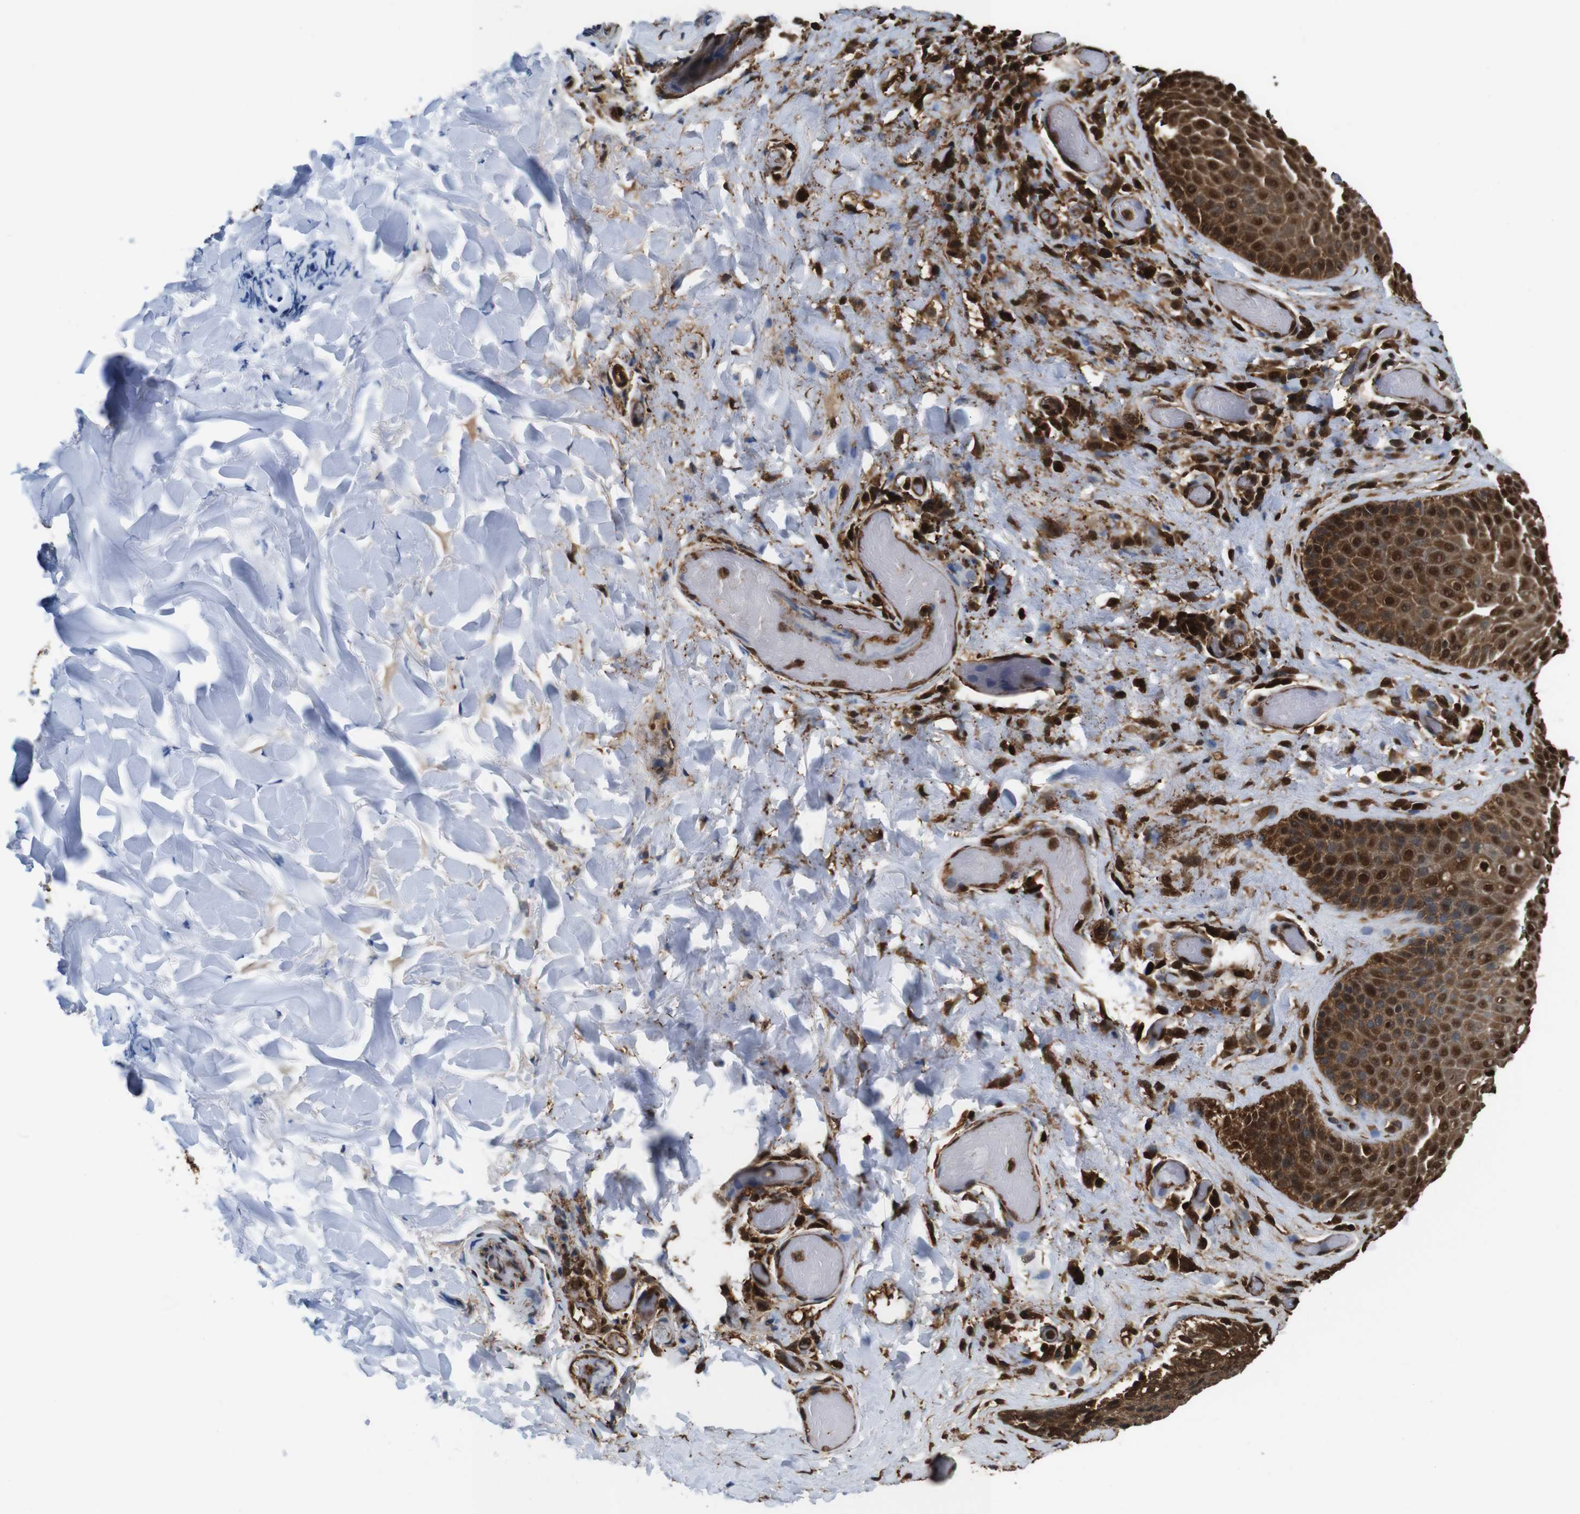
{"staining": {"intensity": "strong", "quantity": ">75%", "location": "cytoplasmic/membranous,nuclear"}, "tissue": "skin", "cell_type": "Epidermal cells", "image_type": "normal", "snomed": [{"axis": "morphology", "description": "Normal tissue, NOS"}, {"axis": "topography", "description": "Anal"}], "caption": "IHC image of benign skin: skin stained using immunohistochemistry (IHC) shows high levels of strong protein expression localized specifically in the cytoplasmic/membranous,nuclear of epidermal cells, appearing as a cytoplasmic/membranous,nuclear brown color.", "gene": "VCP", "patient": {"sex": "male", "age": 74}}